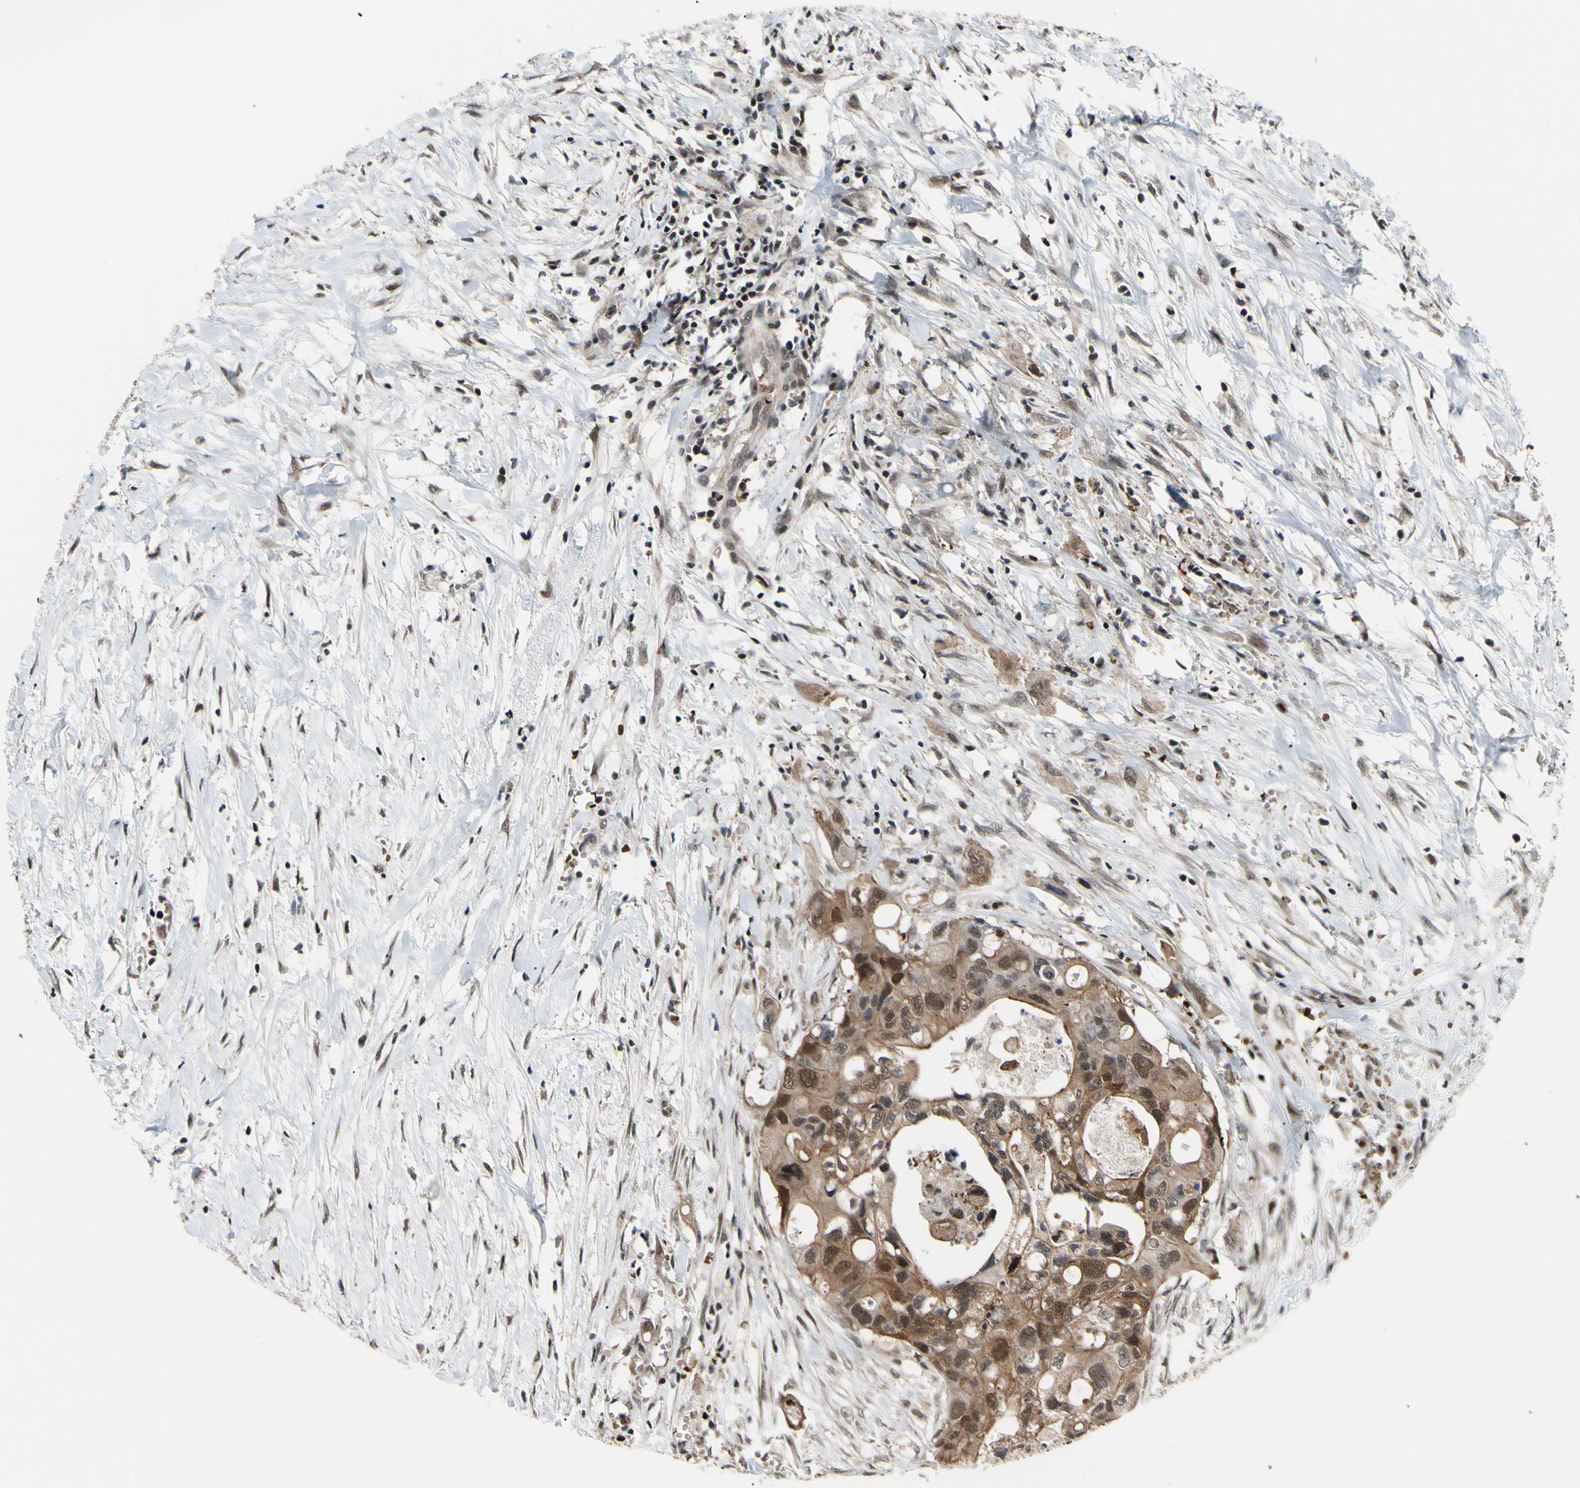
{"staining": {"intensity": "moderate", "quantity": ">75%", "location": "cytoplasmic/membranous,nuclear"}, "tissue": "colorectal cancer", "cell_type": "Tumor cells", "image_type": "cancer", "snomed": [{"axis": "morphology", "description": "Adenocarcinoma, NOS"}, {"axis": "topography", "description": "Colon"}], "caption": "Moderate cytoplasmic/membranous and nuclear staining is present in approximately >75% of tumor cells in colorectal cancer (adenocarcinoma). (Brightfield microscopy of DAB IHC at high magnification).", "gene": "THAP12", "patient": {"sex": "female", "age": 57}}